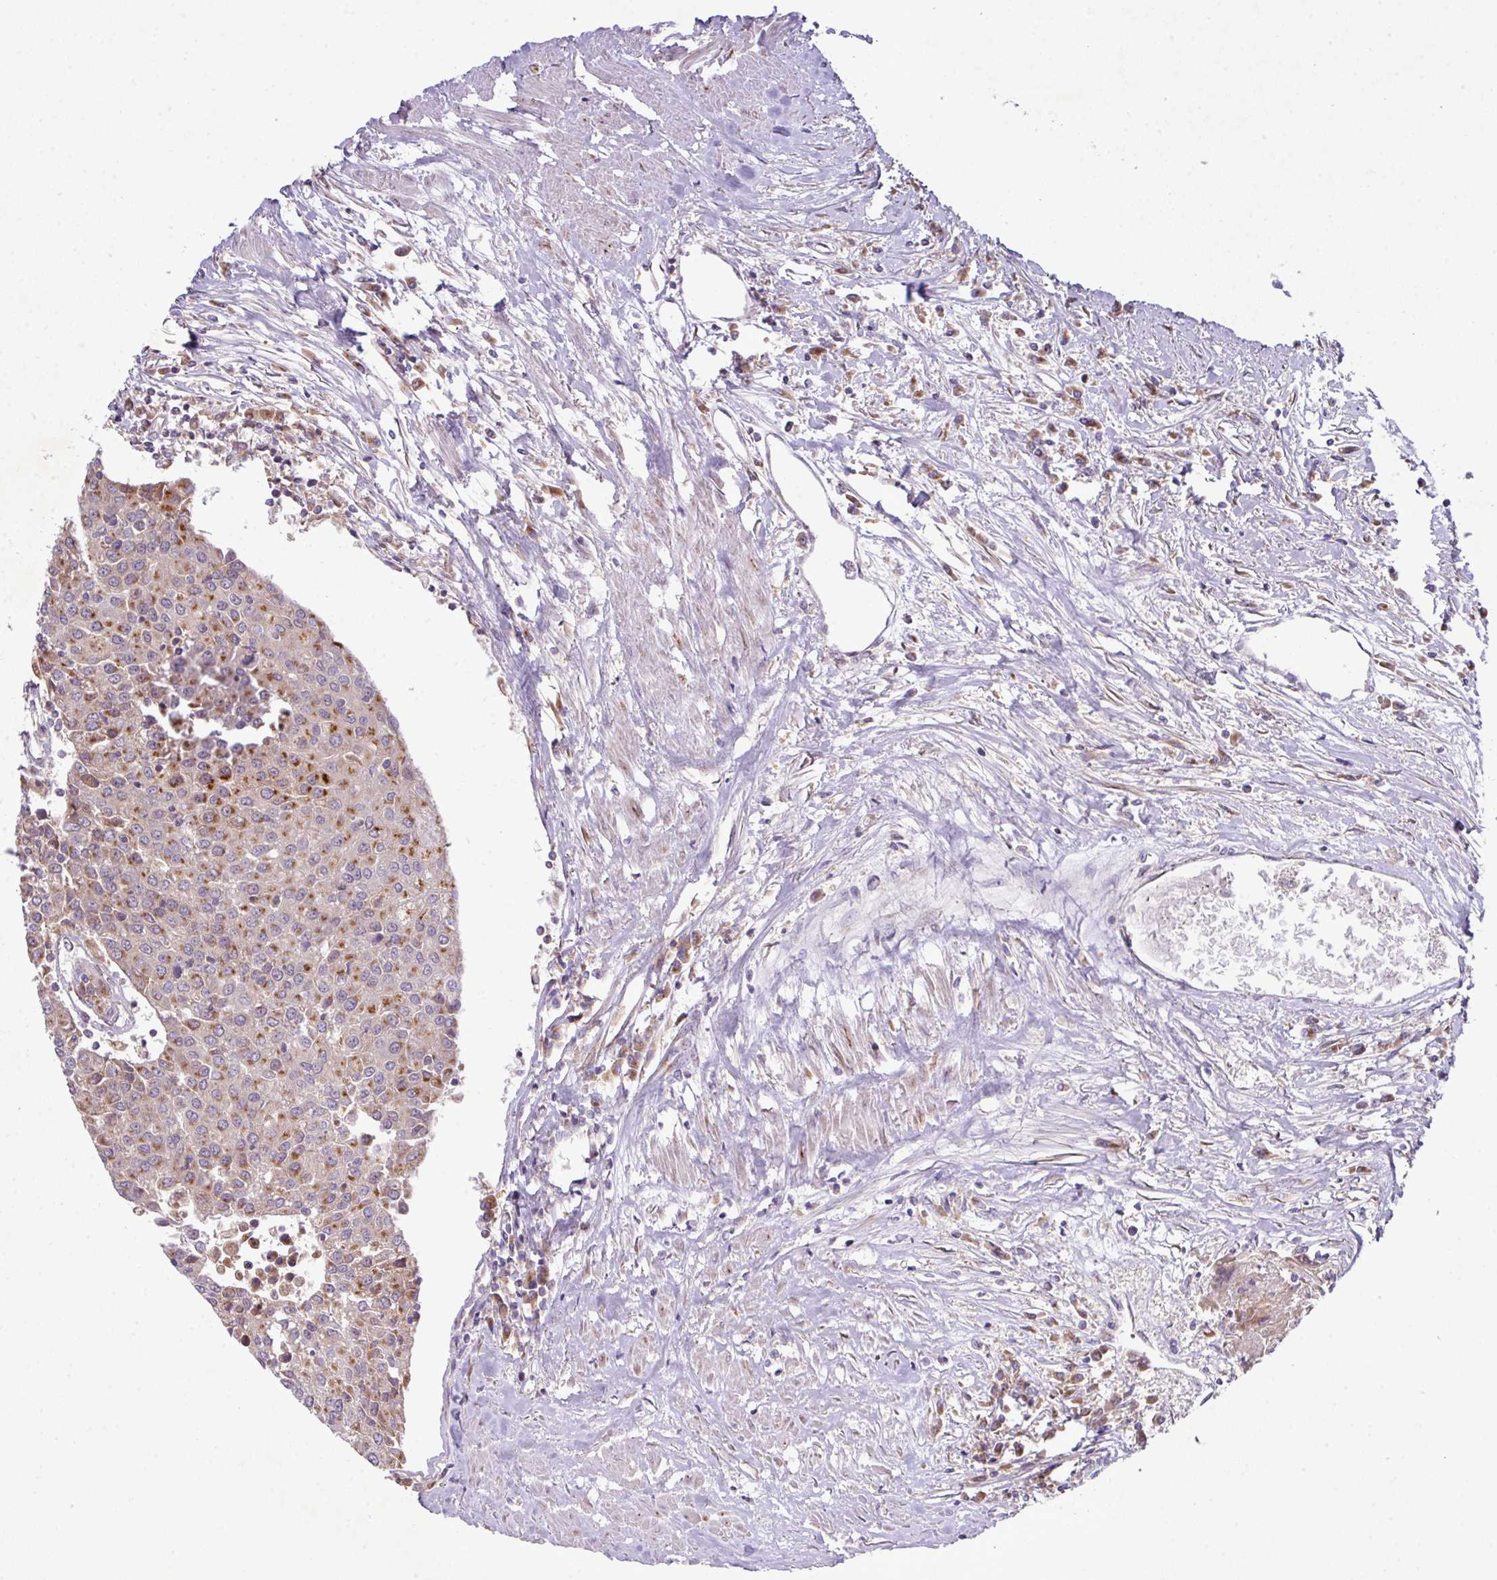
{"staining": {"intensity": "moderate", "quantity": "25%-75%", "location": "cytoplasmic/membranous"}, "tissue": "urothelial cancer", "cell_type": "Tumor cells", "image_type": "cancer", "snomed": [{"axis": "morphology", "description": "Urothelial carcinoma, High grade"}, {"axis": "topography", "description": "Urinary bladder"}], "caption": "A medium amount of moderate cytoplasmic/membranous staining is present in about 25%-75% of tumor cells in urothelial cancer tissue.", "gene": "VTI1A", "patient": {"sex": "female", "age": 85}}